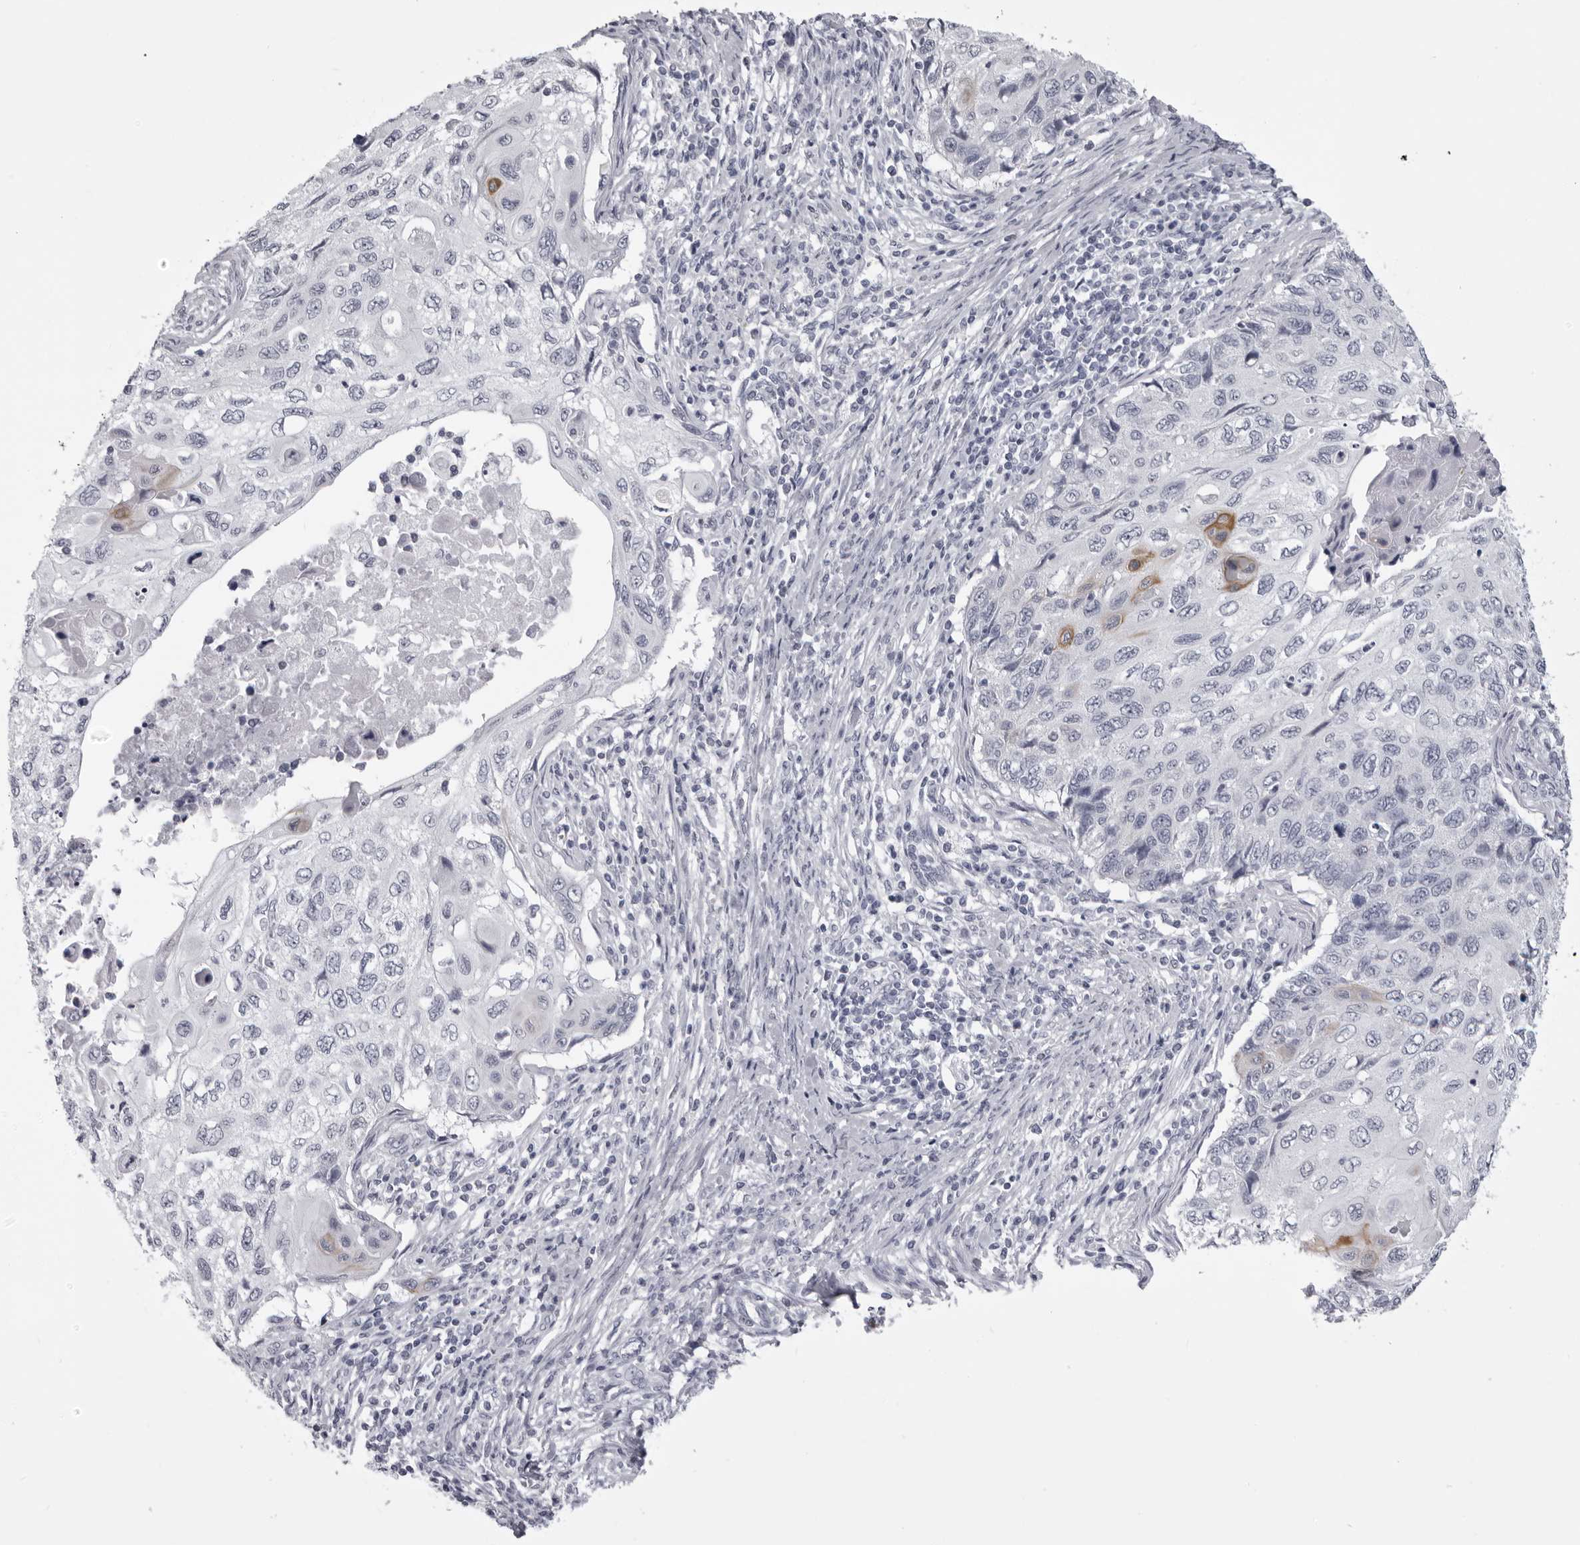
{"staining": {"intensity": "moderate", "quantity": "<25%", "location": "cytoplasmic/membranous"}, "tissue": "cervical cancer", "cell_type": "Tumor cells", "image_type": "cancer", "snomed": [{"axis": "morphology", "description": "Squamous cell carcinoma, NOS"}, {"axis": "topography", "description": "Cervix"}], "caption": "Protein staining displays moderate cytoplasmic/membranous staining in about <25% of tumor cells in cervical squamous cell carcinoma.", "gene": "EPHA10", "patient": {"sex": "female", "age": 70}}